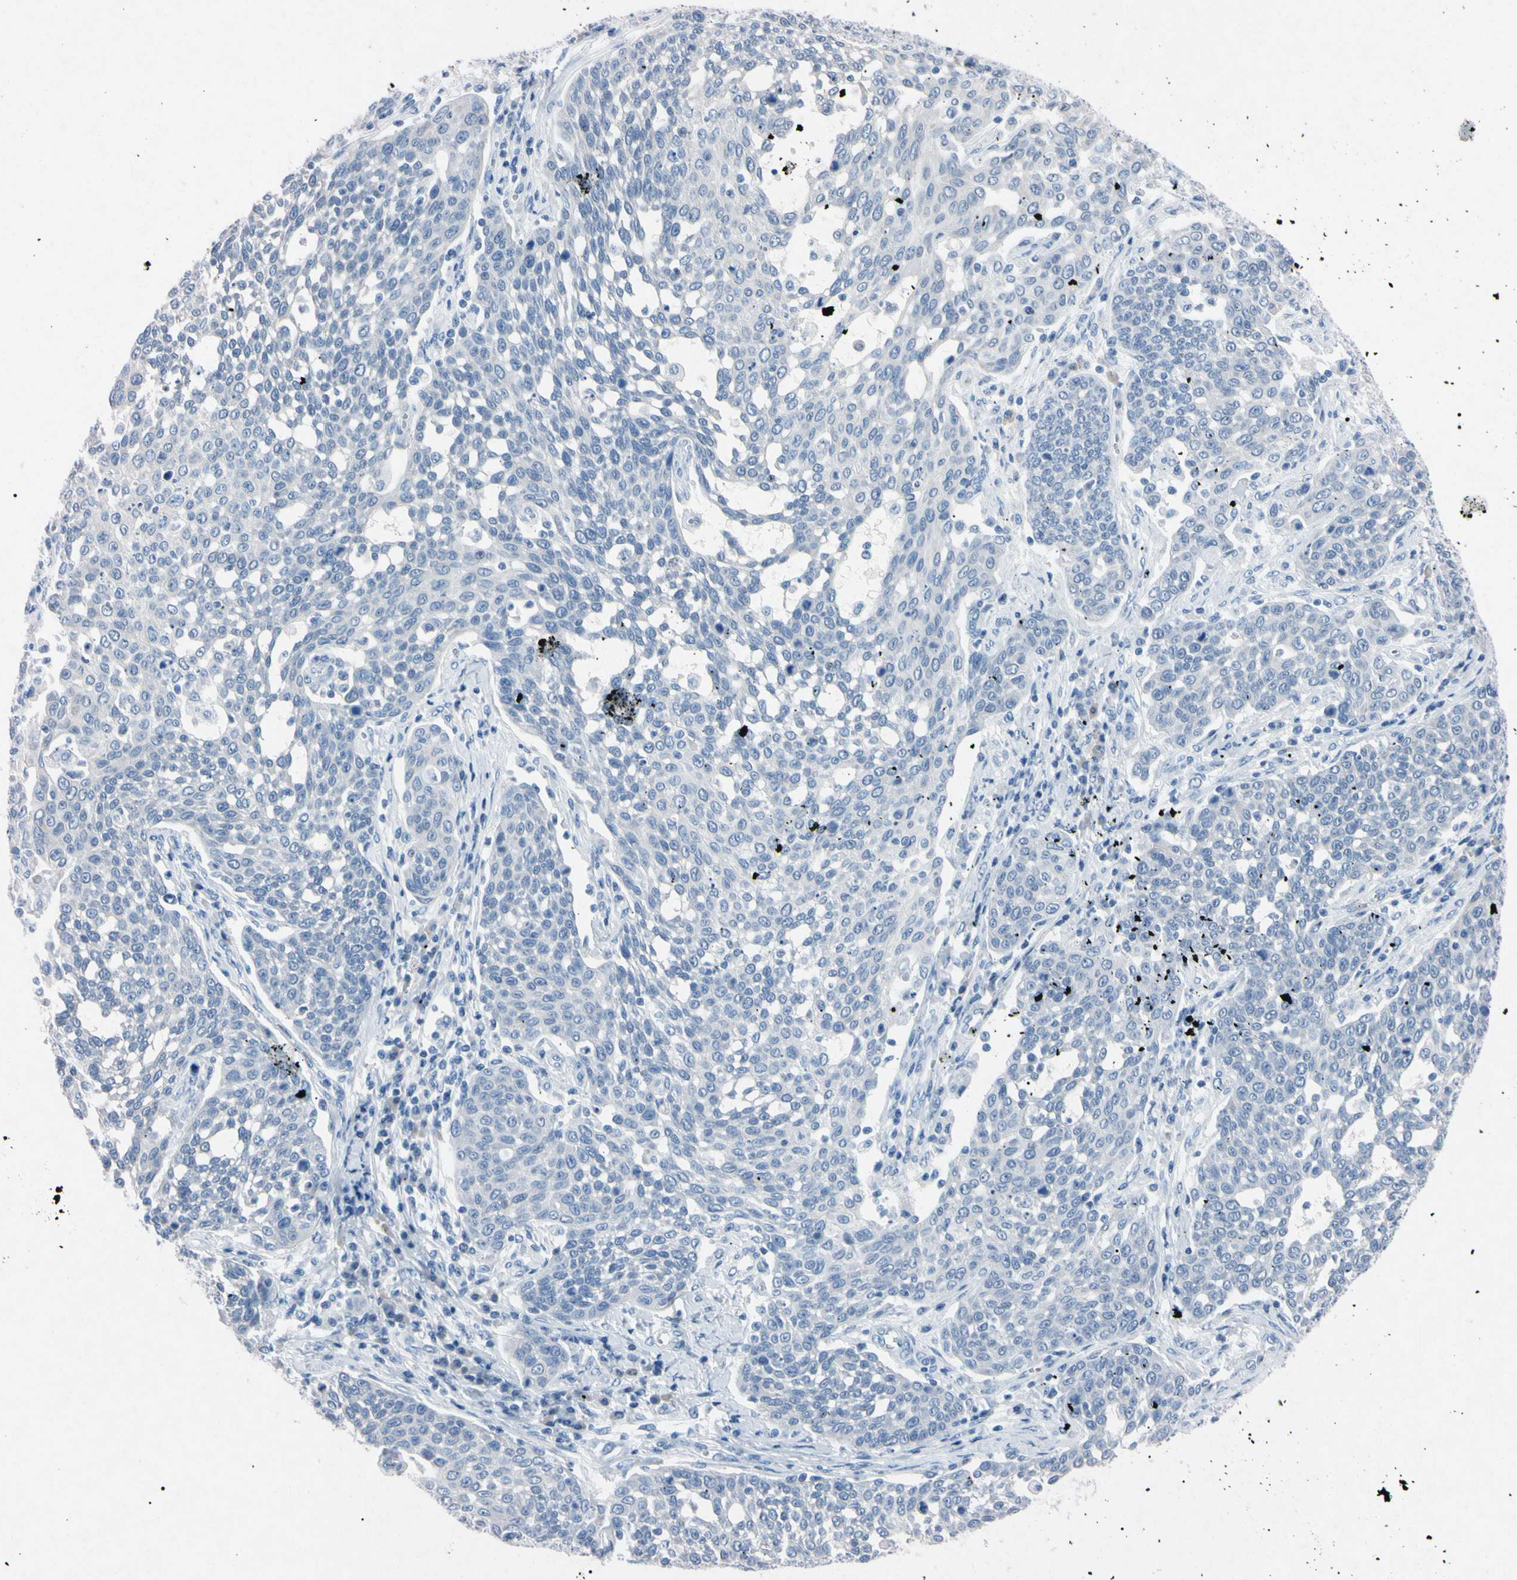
{"staining": {"intensity": "negative", "quantity": "none", "location": "none"}, "tissue": "cervical cancer", "cell_type": "Tumor cells", "image_type": "cancer", "snomed": [{"axis": "morphology", "description": "Squamous cell carcinoma, NOS"}, {"axis": "topography", "description": "Cervix"}], "caption": "The micrograph exhibits no staining of tumor cells in cervical cancer (squamous cell carcinoma).", "gene": "ELN", "patient": {"sex": "female", "age": 34}}